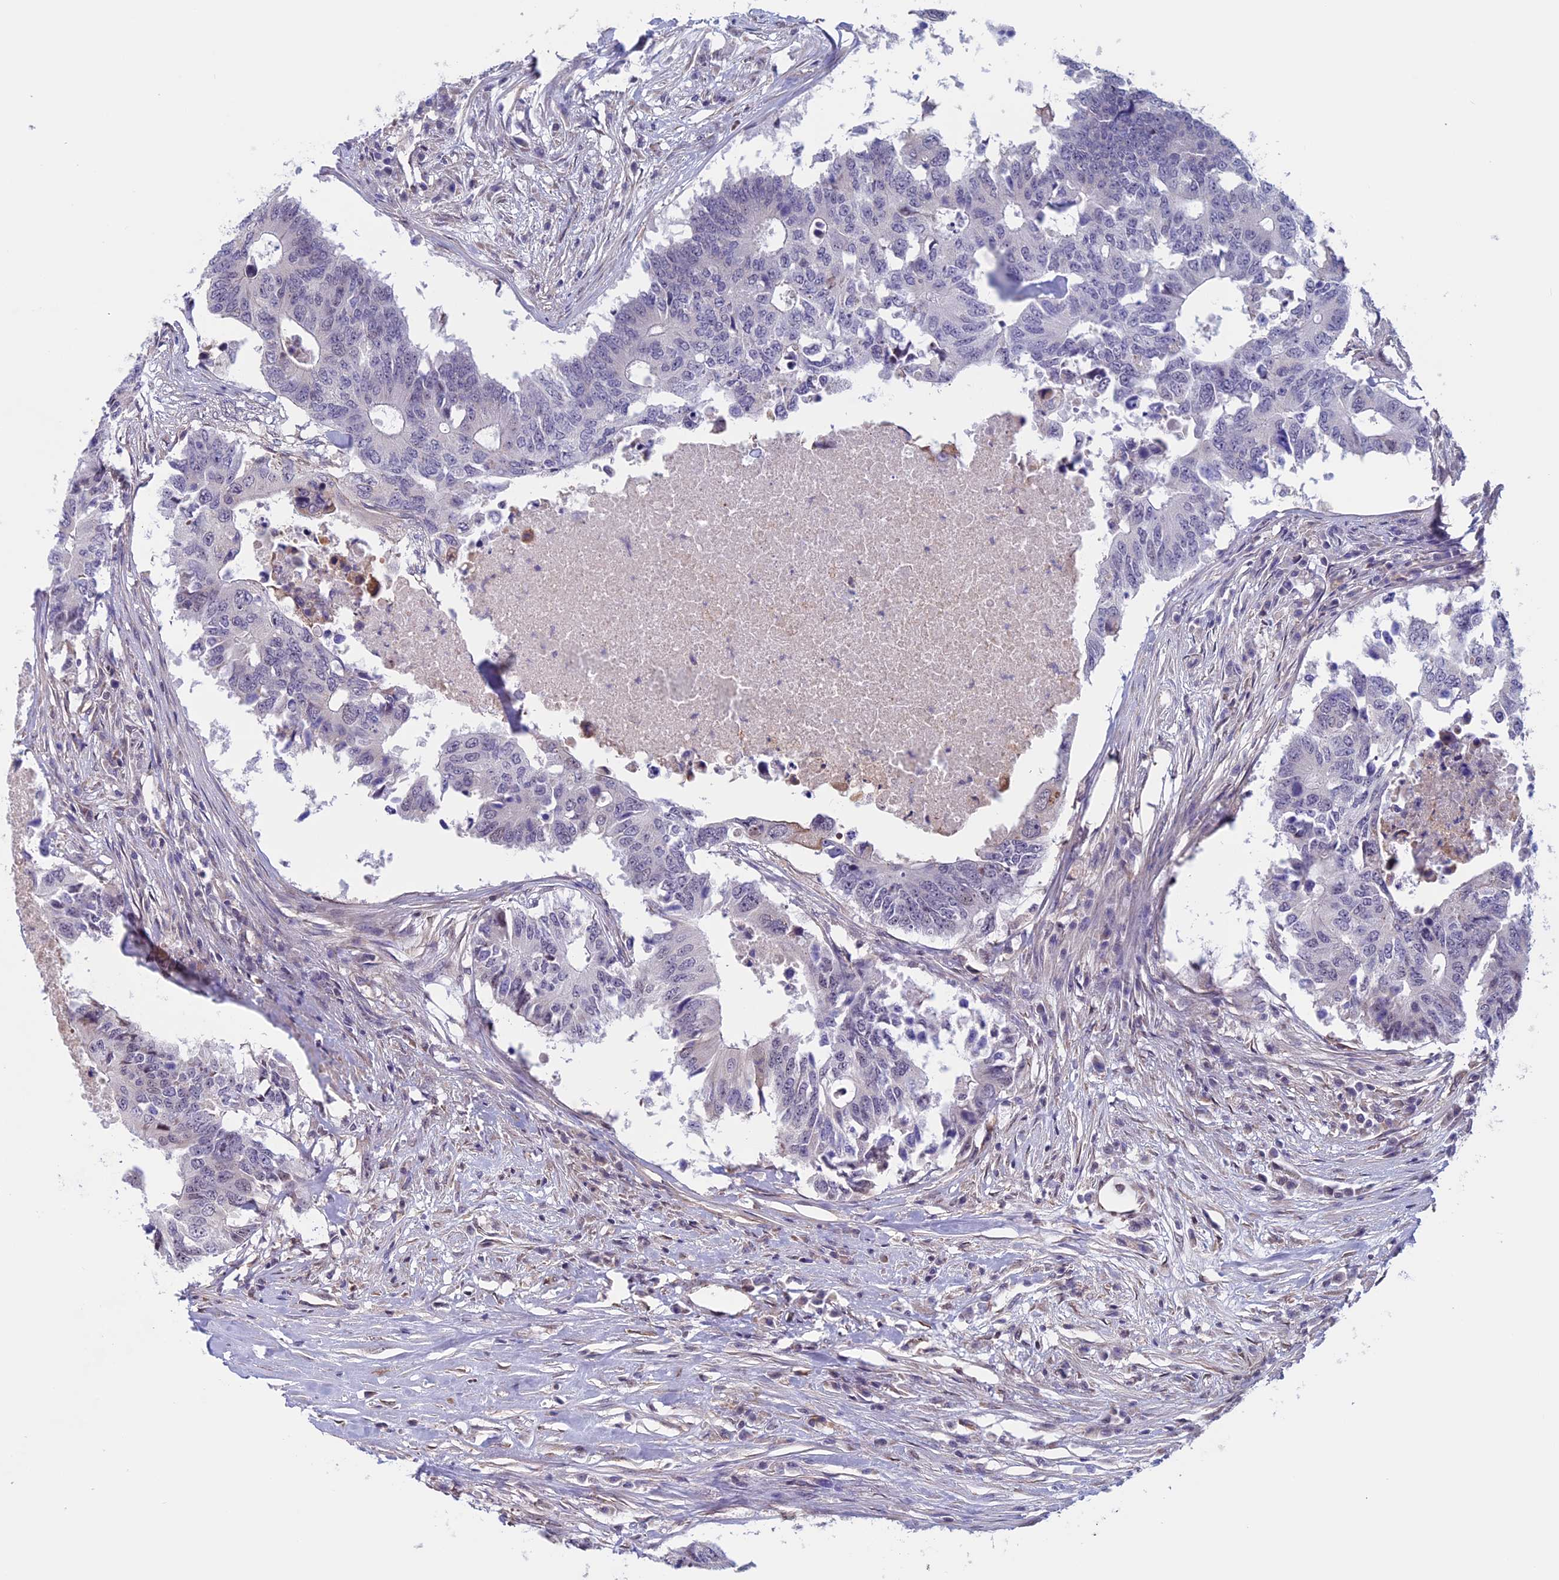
{"staining": {"intensity": "negative", "quantity": "none", "location": "none"}, "tissue": "colorectal cancer", "cell_type": "Tumor cells", "image_type": "cancer", "snomed": [{"axis": "morphology", "description": "Adenocarcinoma, NOS"}, {"axis": "topography", "description": "Colon"}], "caption": "The photomicrograph demonstrates no significant expression in tumor cells of colorectal adenocarcinoma. (Stains: DAB immunohistochemistry with hematoxylin counter stain, Microscopy: brightfield microscopy at high magnification).", "gene": "SLC1A6", "patient": {"sex": "male", "age": 71}}